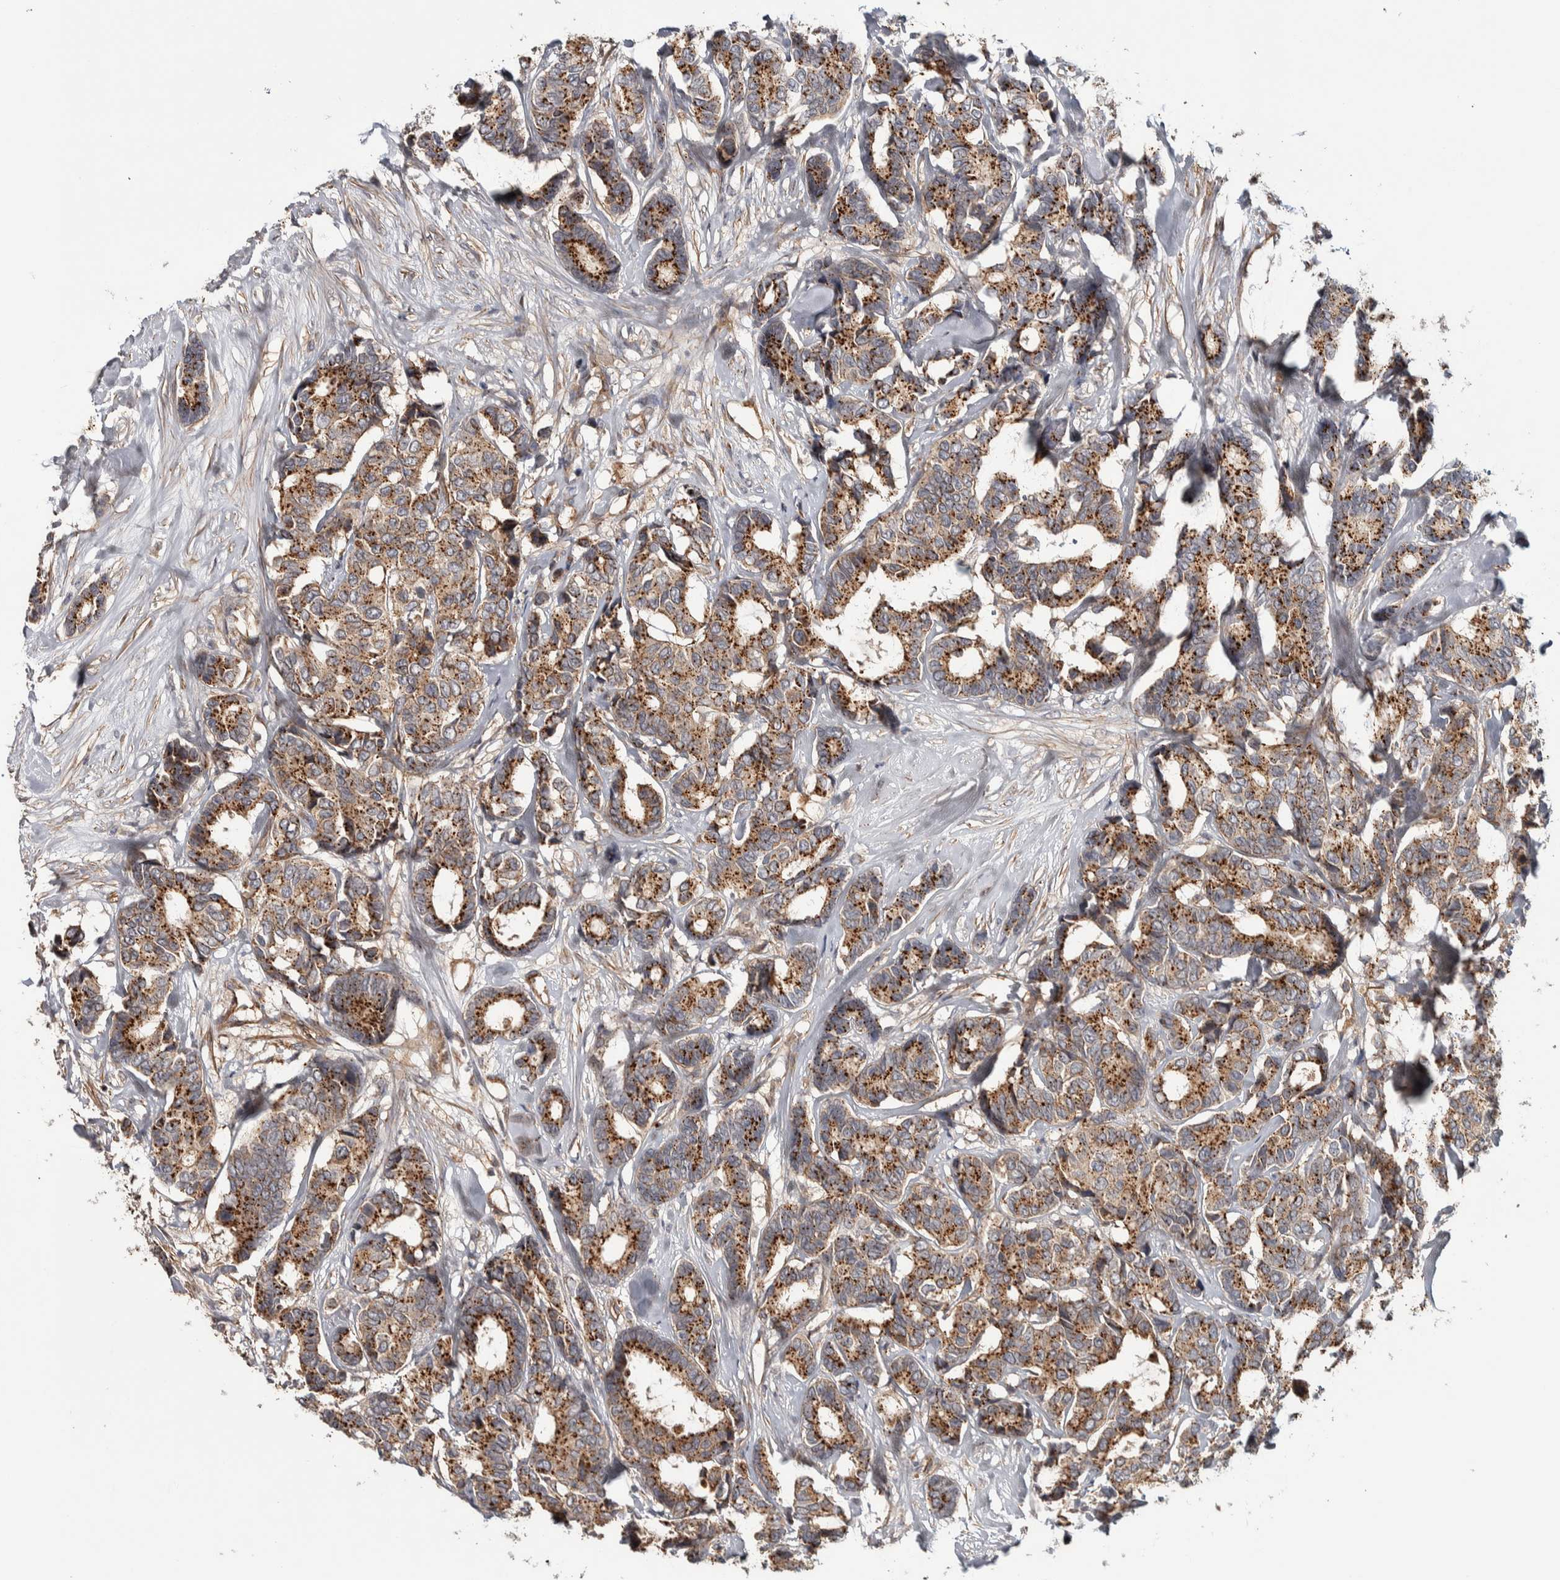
{"staining": {"intensity": "strong", "quantity": "25%-75%", "location": "cytoplasmic/membranous"}, "tissue": "breast cancer", "cell_type": "Tumor cells", "image_type": "cancer", "snomed": [{"axis": "morphology", "description": "Duct carcinoma"}, {"axis": "topography", "description": "Breast"}], "caption": "An immunohistochemistry (IHC) micrograph of tumor tissue is shown. Protein staining in brown shows strong cytoplasmic/membranous positivity in invasive ductal carcinoma (breast) within tumor cells.", "gene": "CHMP4C", "patient": {"sex": "female", "age": 87}}